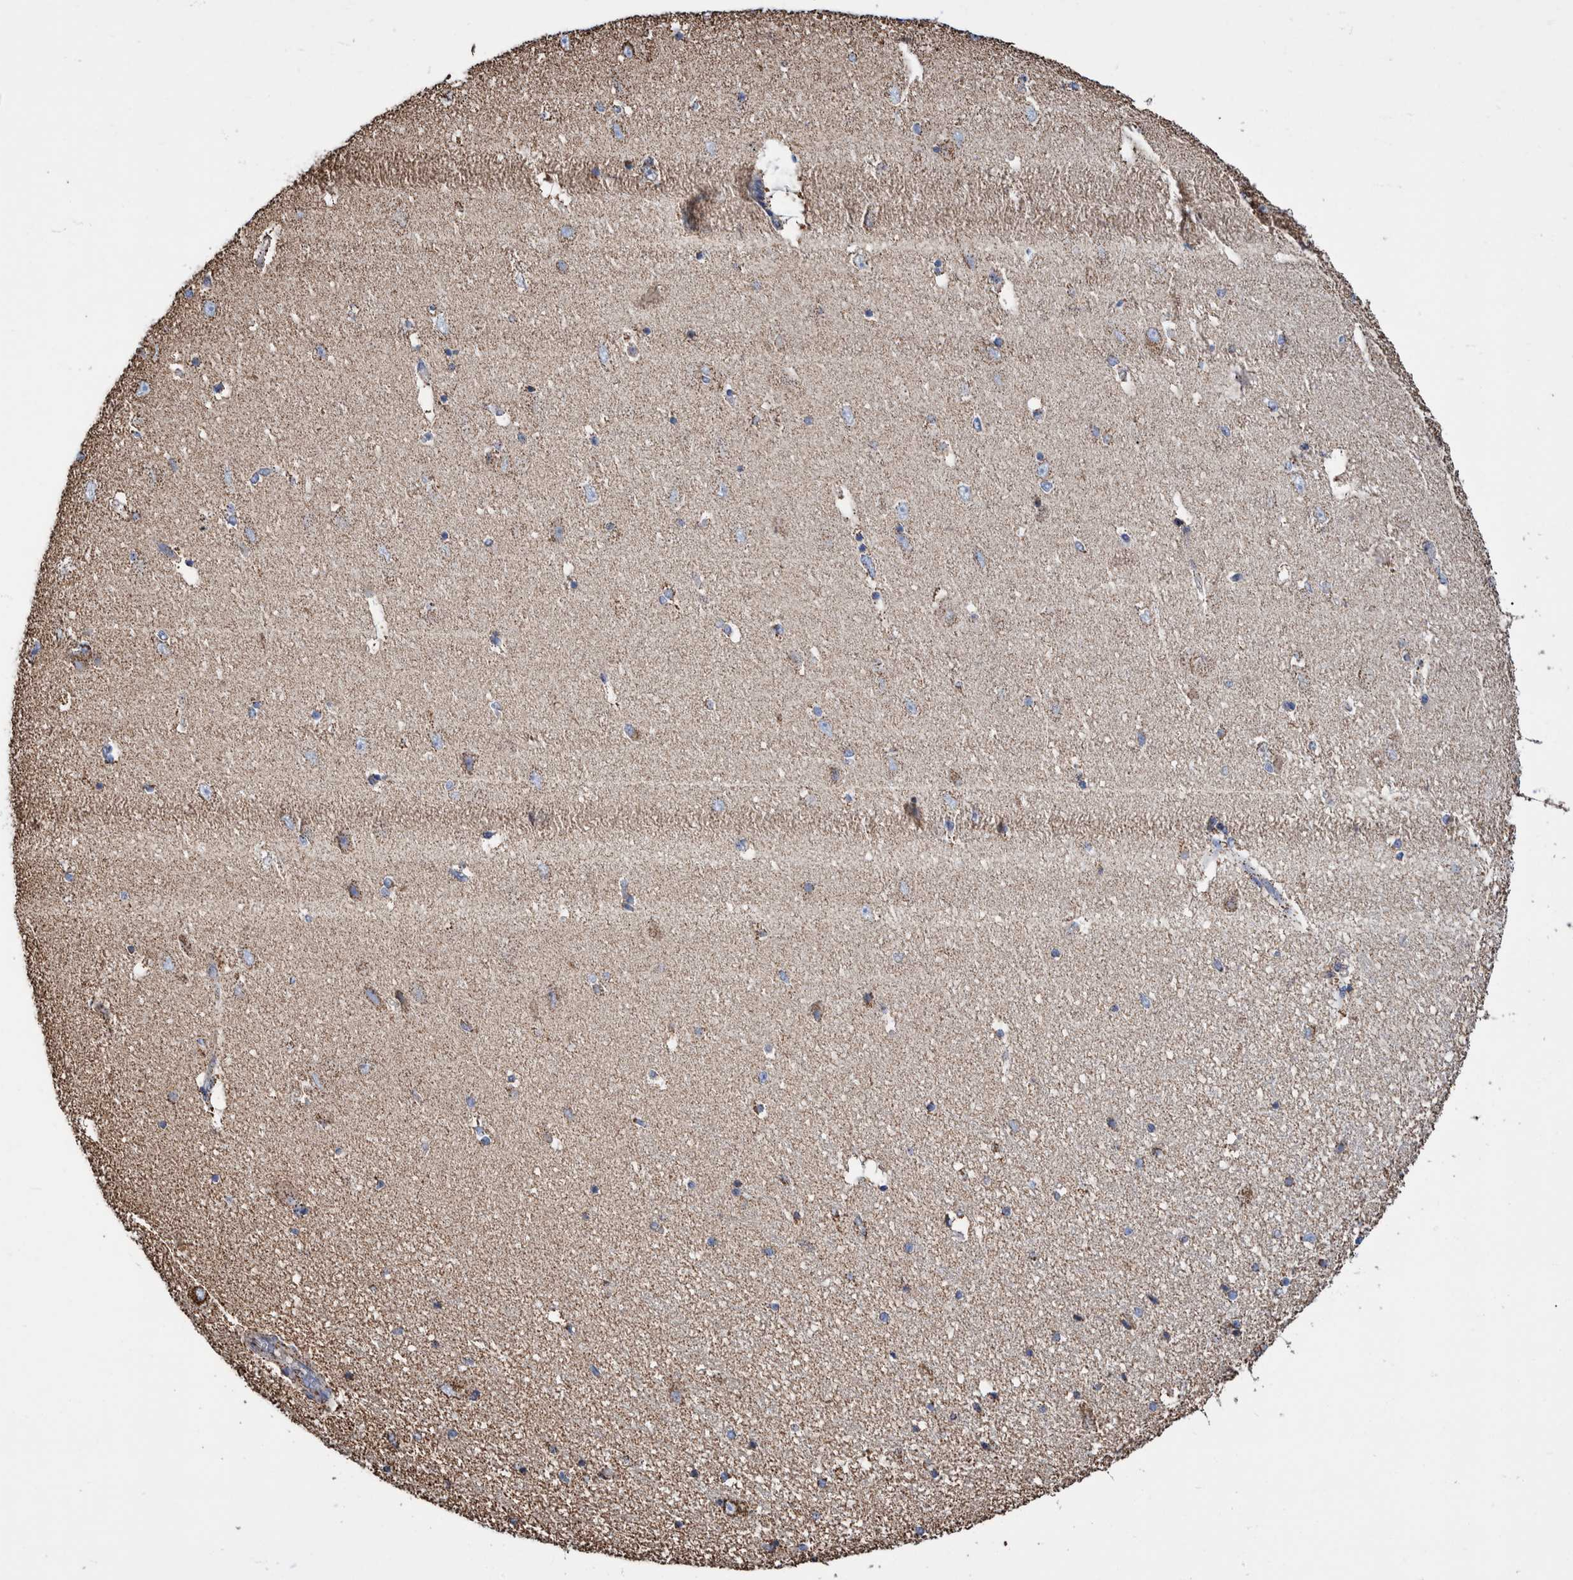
{"staining": {"intensity": "moderate", "quantity": ">75%", "location": "cytoplasmic/membranous"}, "tissue": "hippocampus", "cell_type": "Glial cells", "image_type": "normal", "snomed": [{"axis": "morphology", "description": "Normal tissue, NOS"}, {"axis": "topography", "description": "Hippocampus"}], "caption": "This photomicrograph shows immunohistochemistry staining of benign hippocampus, with medium moderate cytoplasmic/membranous expression in approximately >75% of glial cells.", "gene": "VPS26C", "patient": {"sex": "female", "age": 54}}